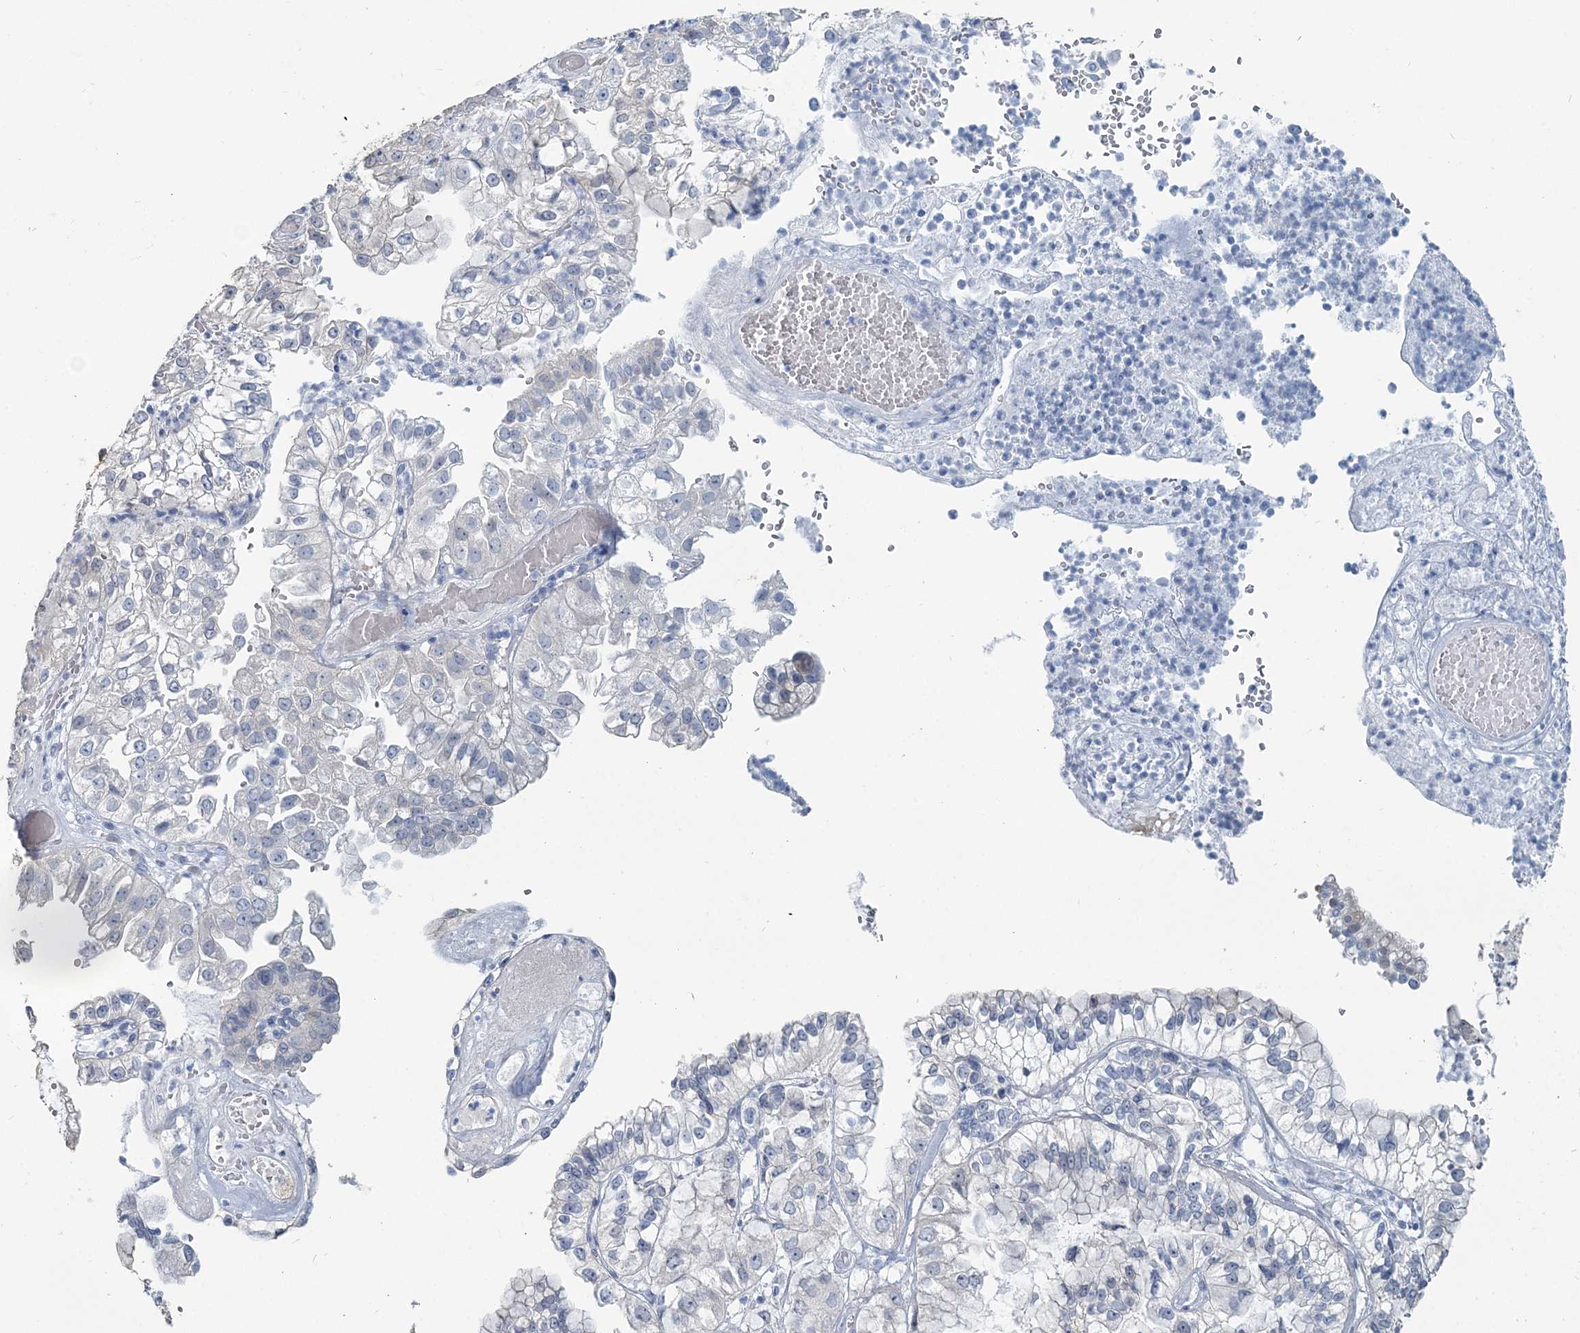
{"staining": {"intensity": "negative", "quantity": "none", "location": "none"}, "tissue": "liver cancer", "cell_type": "Tumor cells", "image_type": "cancer", "snomed": [{"axis": "morphology", "description": "Cholangiocarcinoma"}, {"axis": "topography", "description": "Liver"}], "caption": "Image shows no significant protein positivity in tumor cells of liver cancer (cholangiocarcinoma).", "gene": "CMBL", "patient": {"sex": "female", "age": 79}}